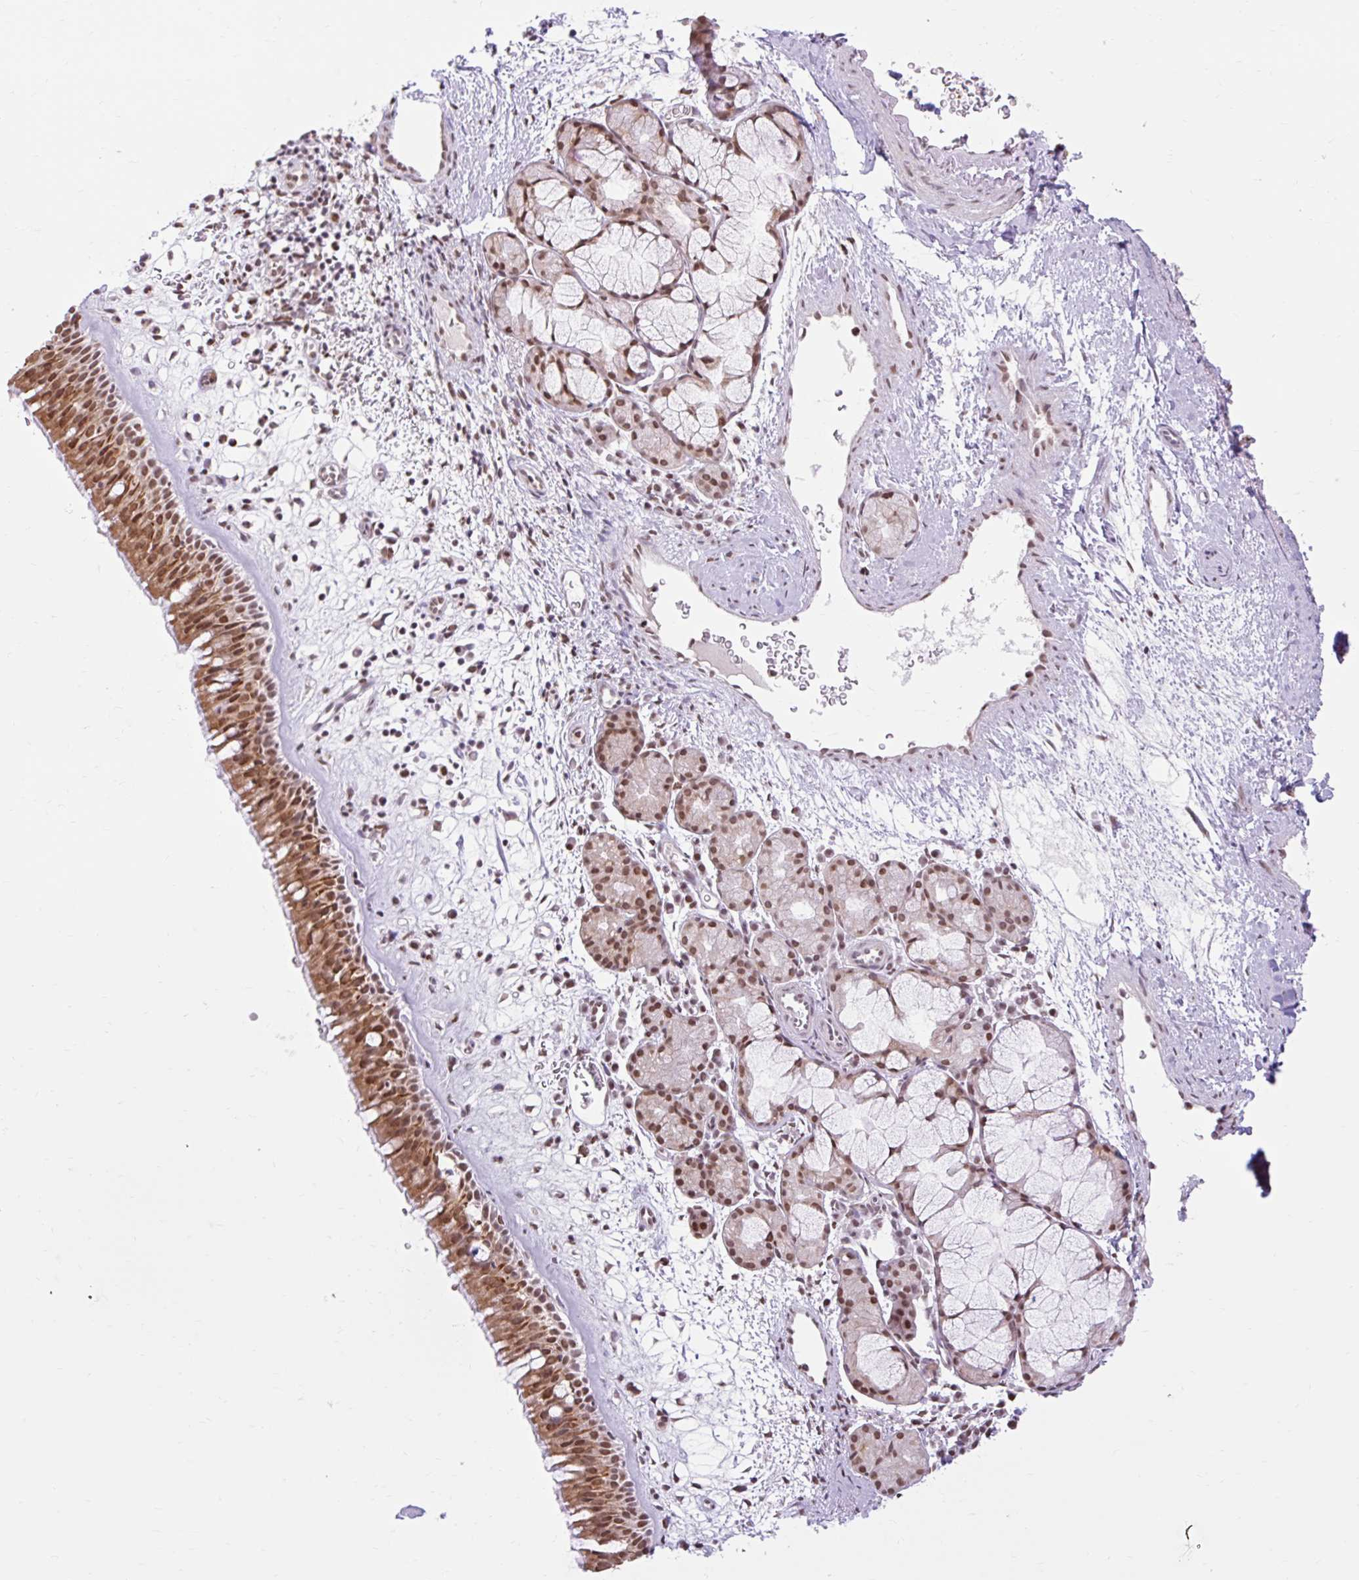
{"staining": {"intensity": "moderate", "quantity": ">75%", "location": "cytoplasmic/membranous,nuclear"}, "tissue": "nasopharynx", "cell_type": "Respiratory epithelial cells", "image_type": "normal", "snomed": [{"axis": "morphology", "description": "Normal tissue, NOS"}, {"axis": "topography", "description": "Nasopharynx"}], "caption": "The micrograph demonstrates staining of benign nasopharynx, revealing moderate cytoplasmic/membranous,nuclear protein expression (brown color) within respiratory epithelial cells. Nuclei are stained in blue.", "gene": "ENSG00000261832", "patient": {"sex": "male", "age": 65}}